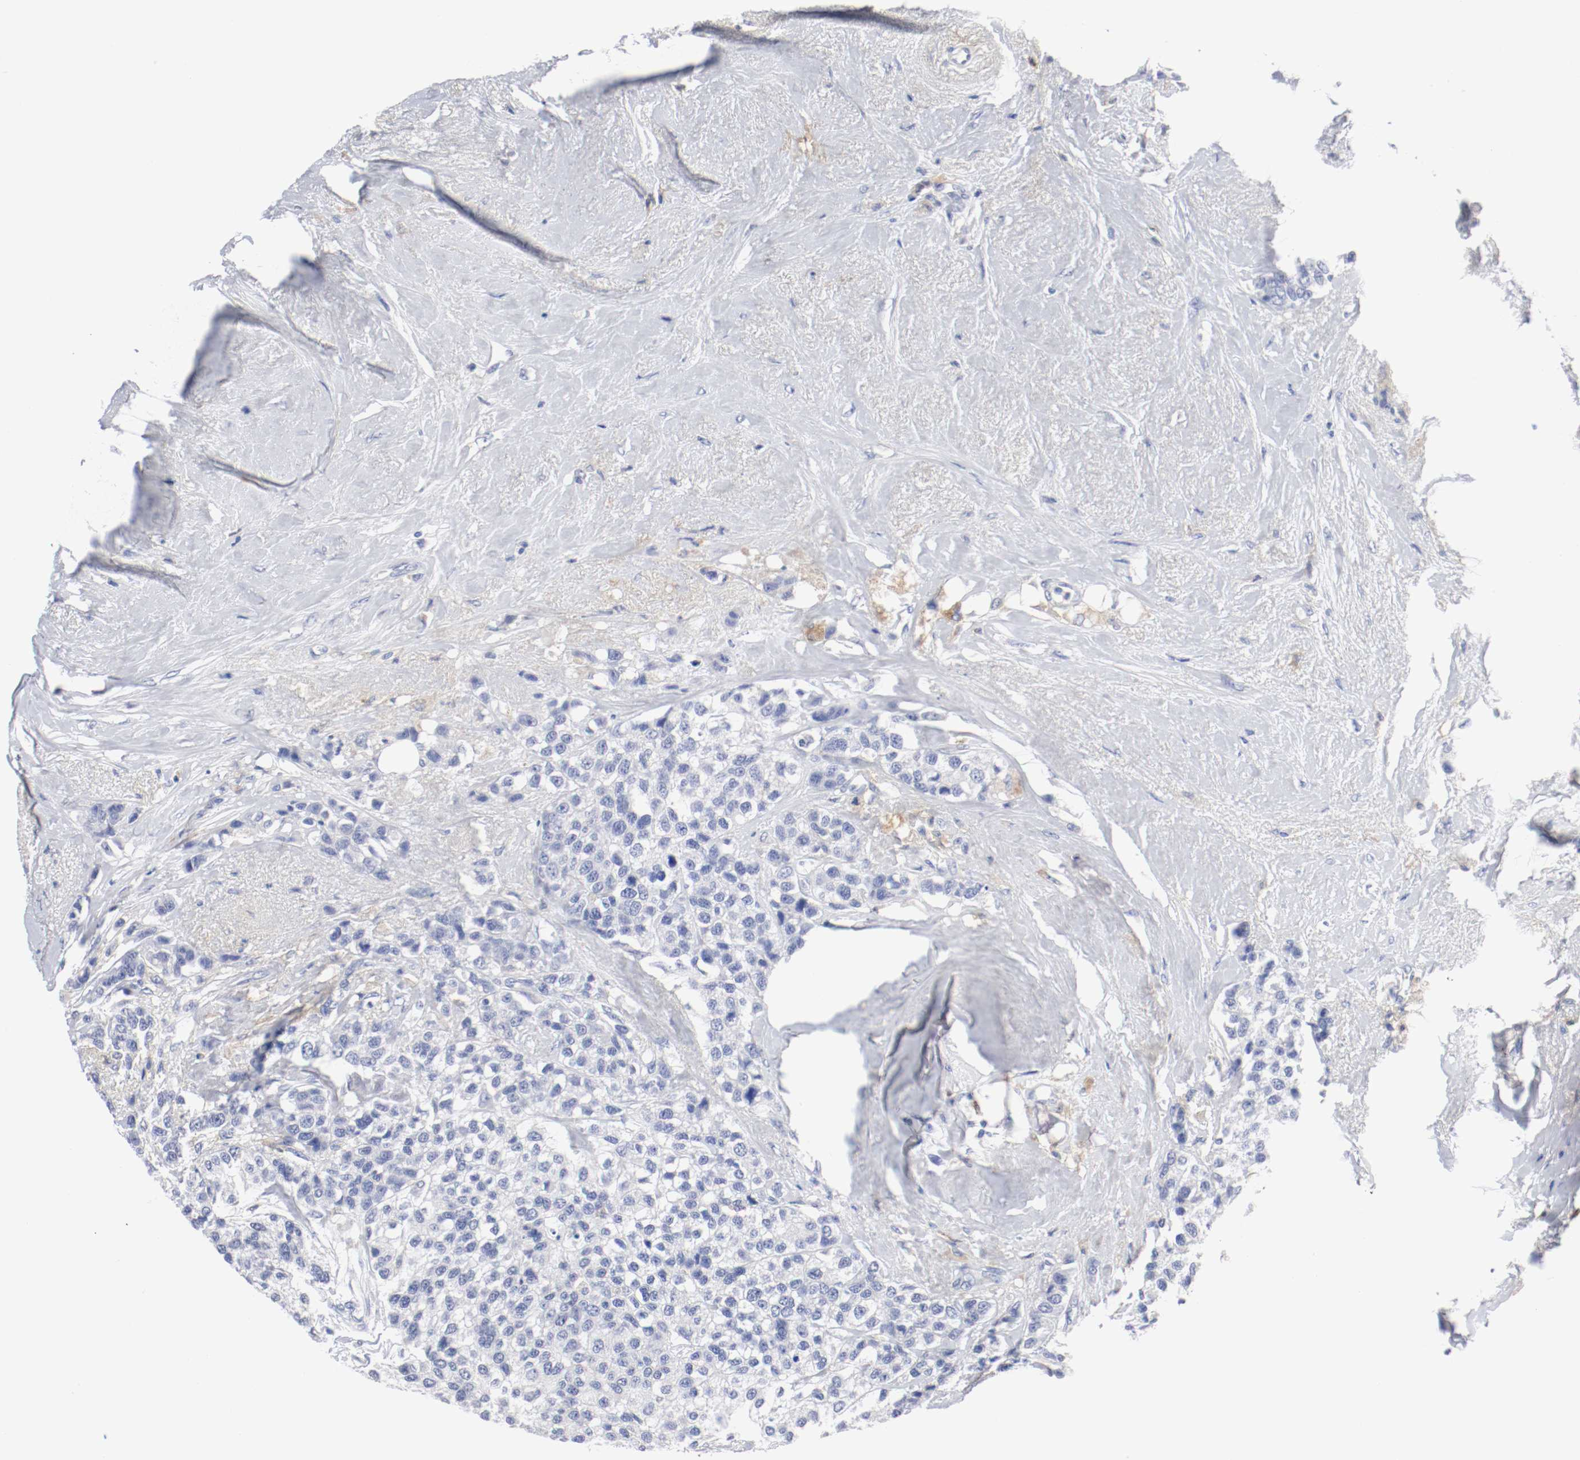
{"staining": {"intensity": "negative", "quantity": "none", "location": "none"}, "tissue": "breast cancer", "cell_type": "Tumor cells", "image_type": "cancer", "snomed": [{"axis": "morphology", "description": "Duct carcinoma"}, {"axis": "topography", "description": "Breast"}], "caption": "The image demonstrates no staining of tumor cells in breast cancer. (DAB (3,3'-diaminobenzidine) immunohistochemistry, high magnification).", "gene": "FGFBP1", "patient": {"sex": "female", "age": 51}}